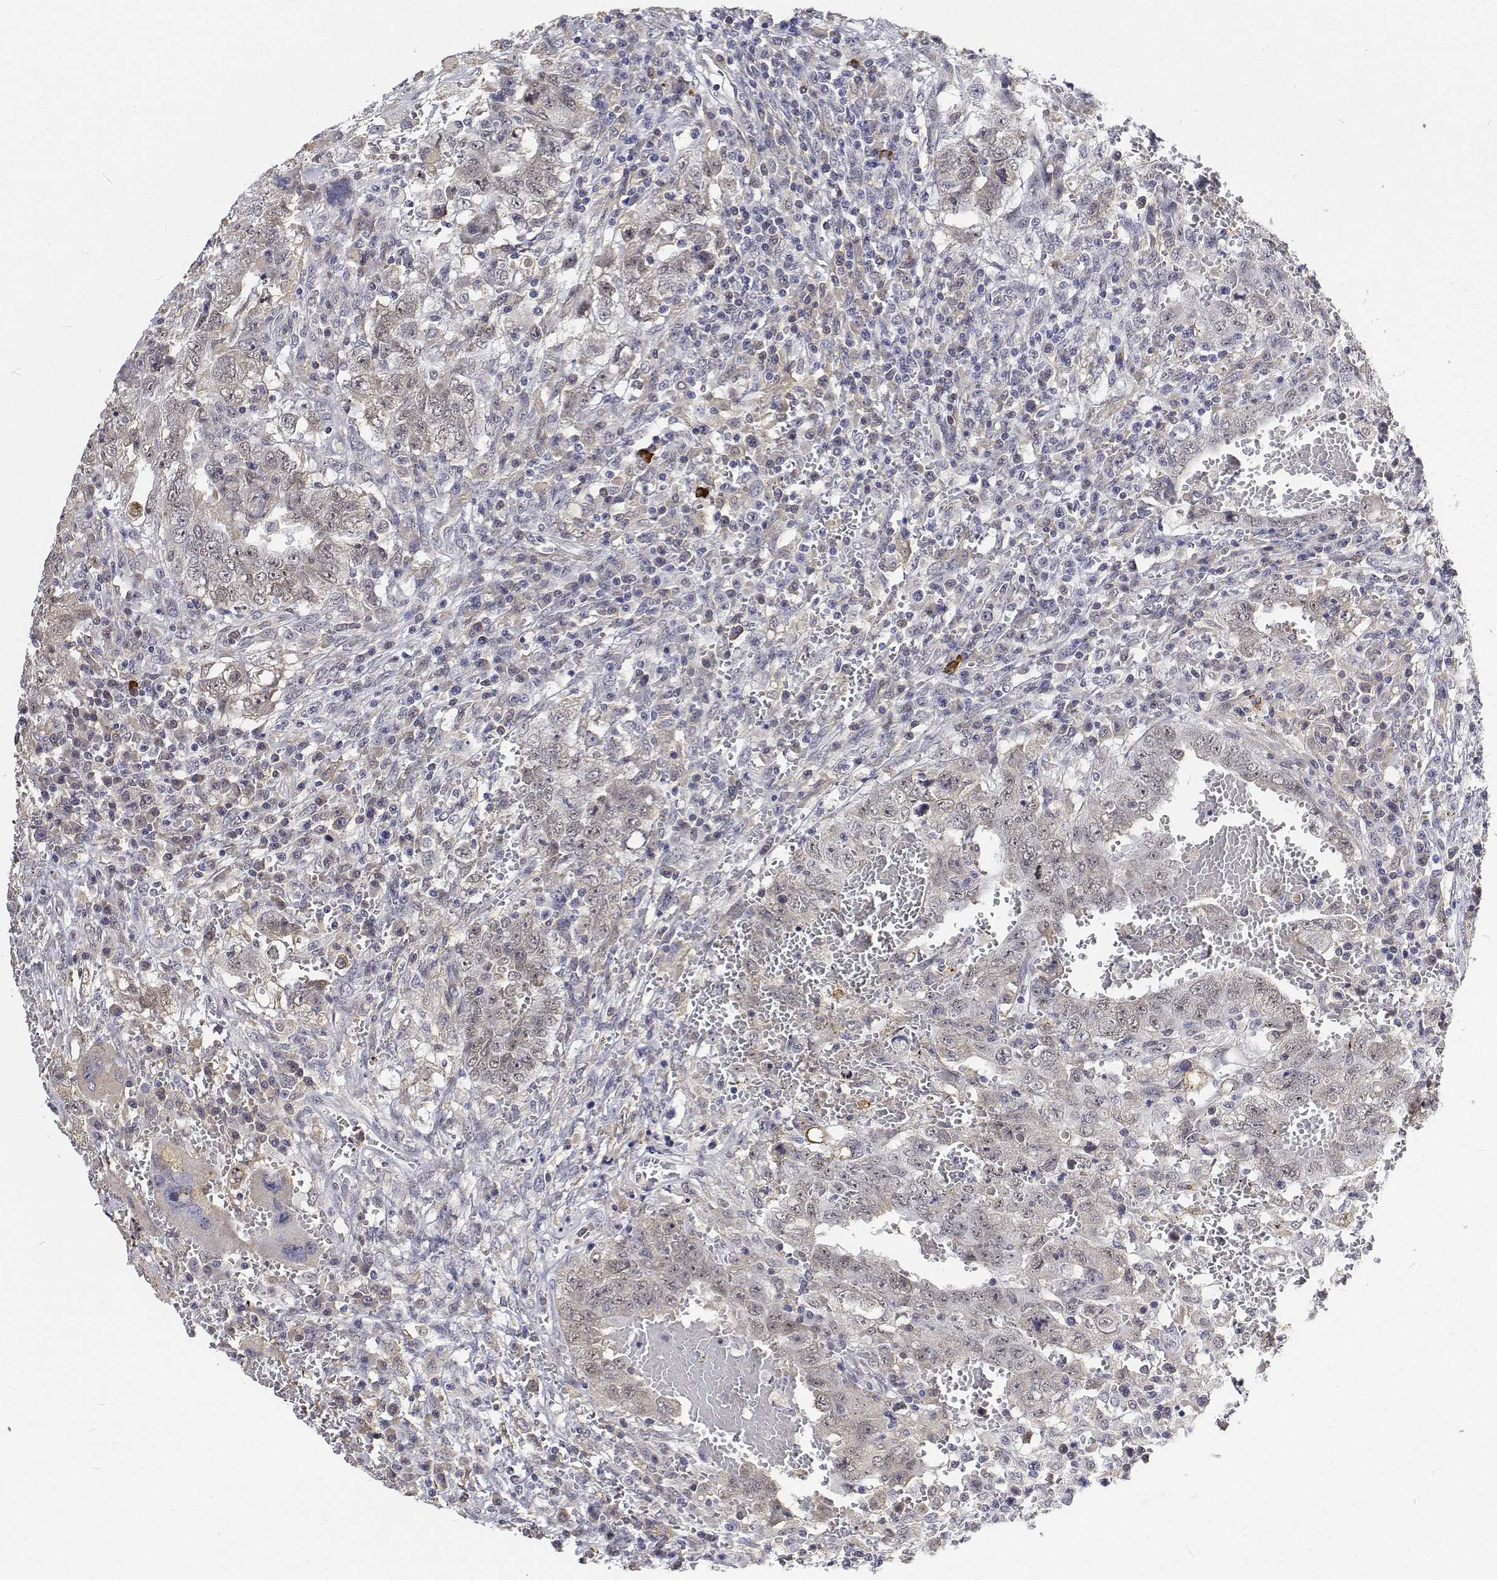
{"staining": {"intensity": "negative", "quantity": "none", "location": "none"}, "tissue": "testis cancer", "cell_type": "Tumor cells", "image_type": "cancer", "snomed": [{"axis": "morphology", "description": "Carcinoma, Embryonal, NOS"}, {"axis": "topography", "description": "Testis"}], "caption": "DAB immunohistochemical staining of testis embryonal carcinoma demonstrates no significant staining in tumor cells.", "gene": "ATRX", "patient": {"sex": "male", "age": 26}}